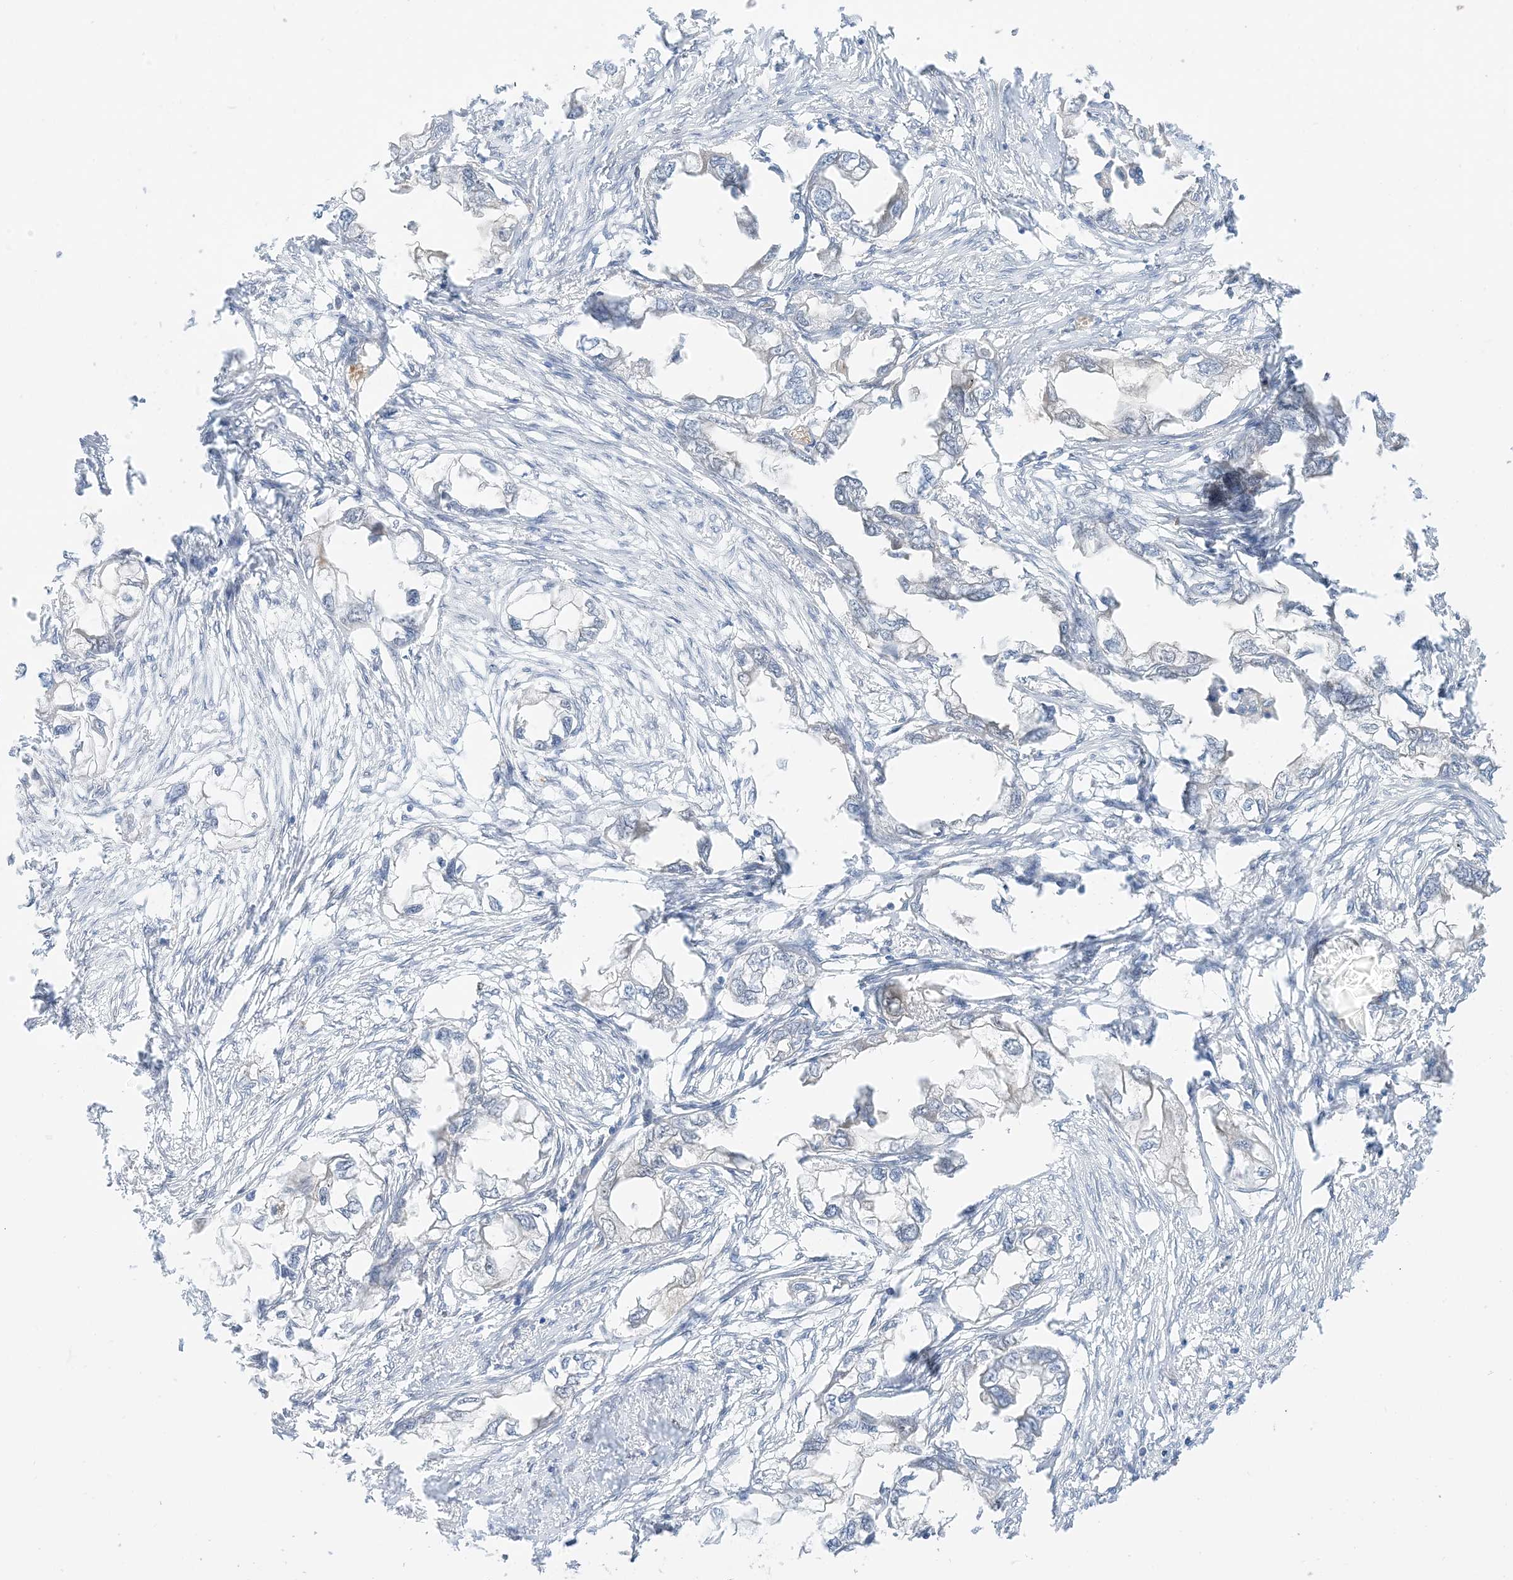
{"staining": {"intensity": "negative", "quantity": "none", "location": "none"}, "tissue": "endometrial cancer", "cell_type": "Tumor cells", "image_type": "cancer", "snomed": [{"axis": "morphology", "description": "Adenocarcinoma, NOS"}, {"axis": "morphology", "description": "Adenocarcinoma, metastatic, NOS"}, {"axis": "topography", "description": "Adipose tissue"}, {"axis": "topography", "description": "Endometrium"}], "caption": "Adenocarcinoma (endometrial) stained for a protein using immunohistochemistry exhibits no staining tumor cells.", "gene": "RIN1", "patient": {"sex": "female", "age": 67}}